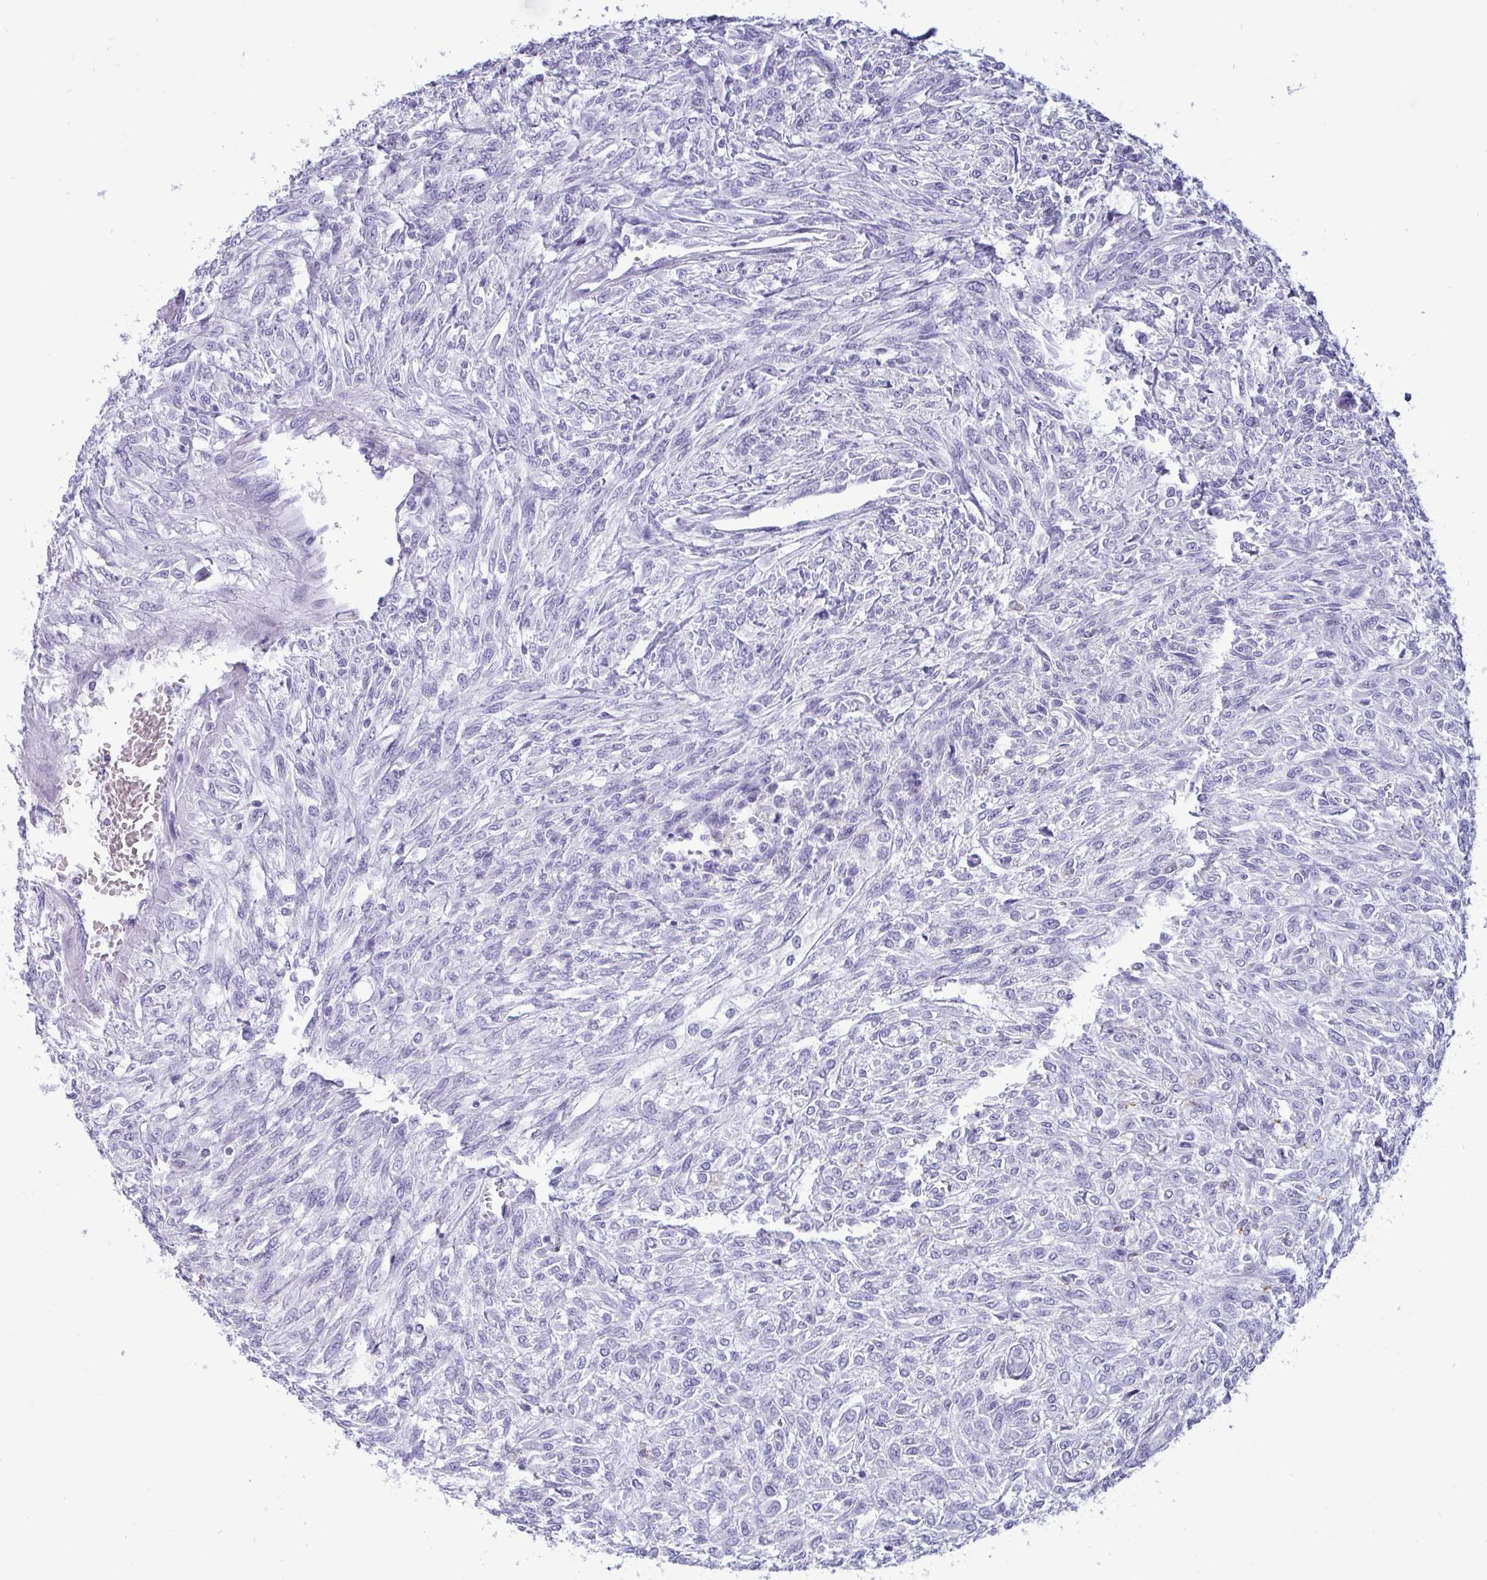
{"staining": {"intensity": "negative", "quantity": "none", "location": "none"}, "tissue": "renal cancer", "cell_type": "Tumor cells", "image_type": "cancer", "snomed": [{"axis": "morphology", "description": "Adenocarcinoma, NOS"}, {"axis": "topography", "description": "Kidney"}], "caption": "IHC of human renal cancer reveals no staining in tumor cells. The staining was performed using DAB to visualize the protein expression in brown, while the nuclei were stained in blue with hematoxylin (Magnification: 20x).", "gene": "ANKRD60", "patient": {"sex": "male", "age": 58}}